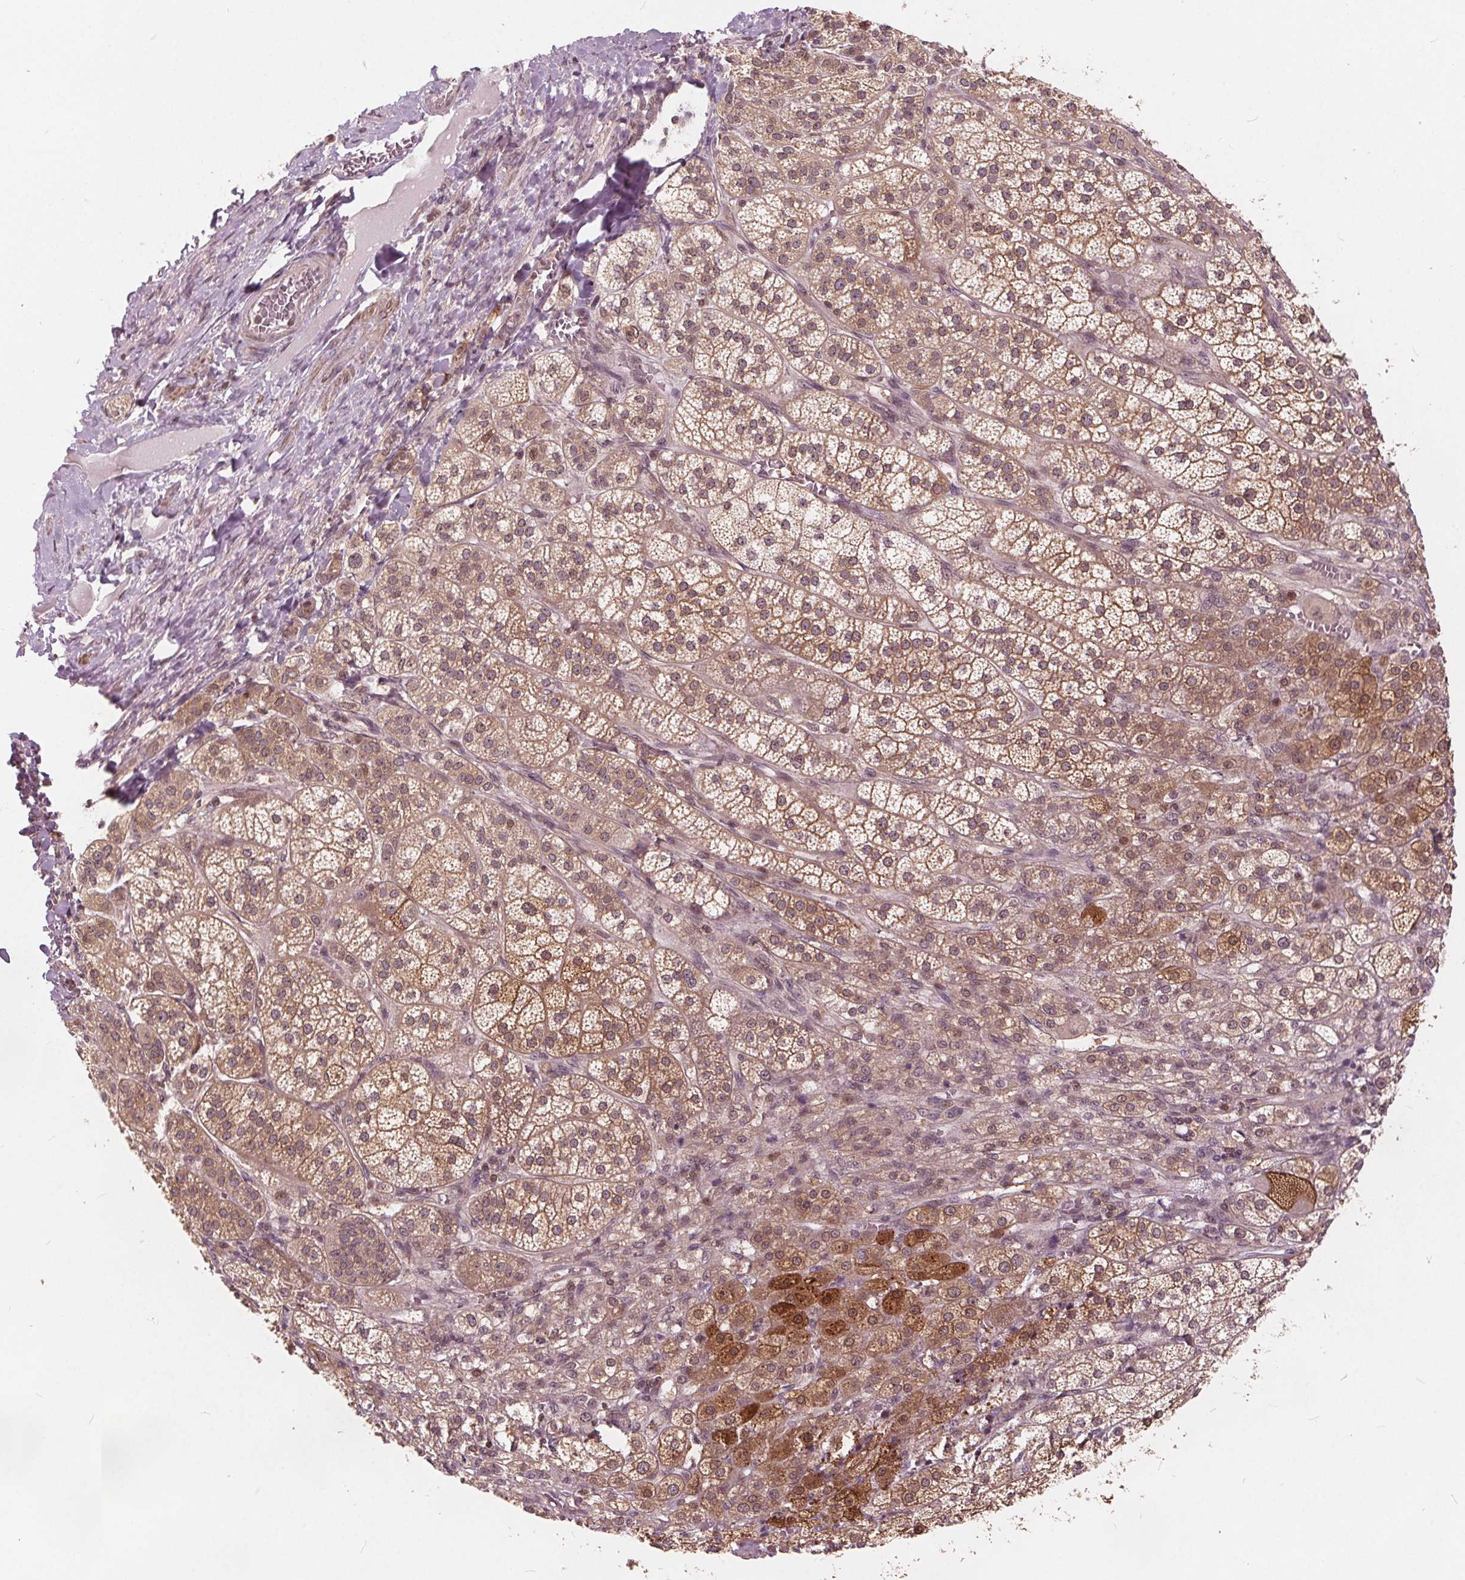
{"staining": {"intensity": "moderate", "quantity": ">75%", "location": "cytoplasmic/membranous,nuclear"}, "tissue": "adrenal gland", "cell_type": "Glandular cells", "image_type": "normal", "snomed": [{"axis": "morphology", "description": "Normal tissue, NOS"}, {"axis": "topography", "description": "Adrenal gland"}], "caption": "Protein staining of benign adrenal gland demonstrates moderate cytoplasmic/membranous,nuclear positivity in approximately >75% of glandular cells. The staining is performed using DAB (3,3'-diaminobenzidine) brown chromogen to label protein expression. The nuclei are counter-stained blue using hematoxylin.", "gene": "HIF1AN", "patient": {"sex": "female", "age": 60}}